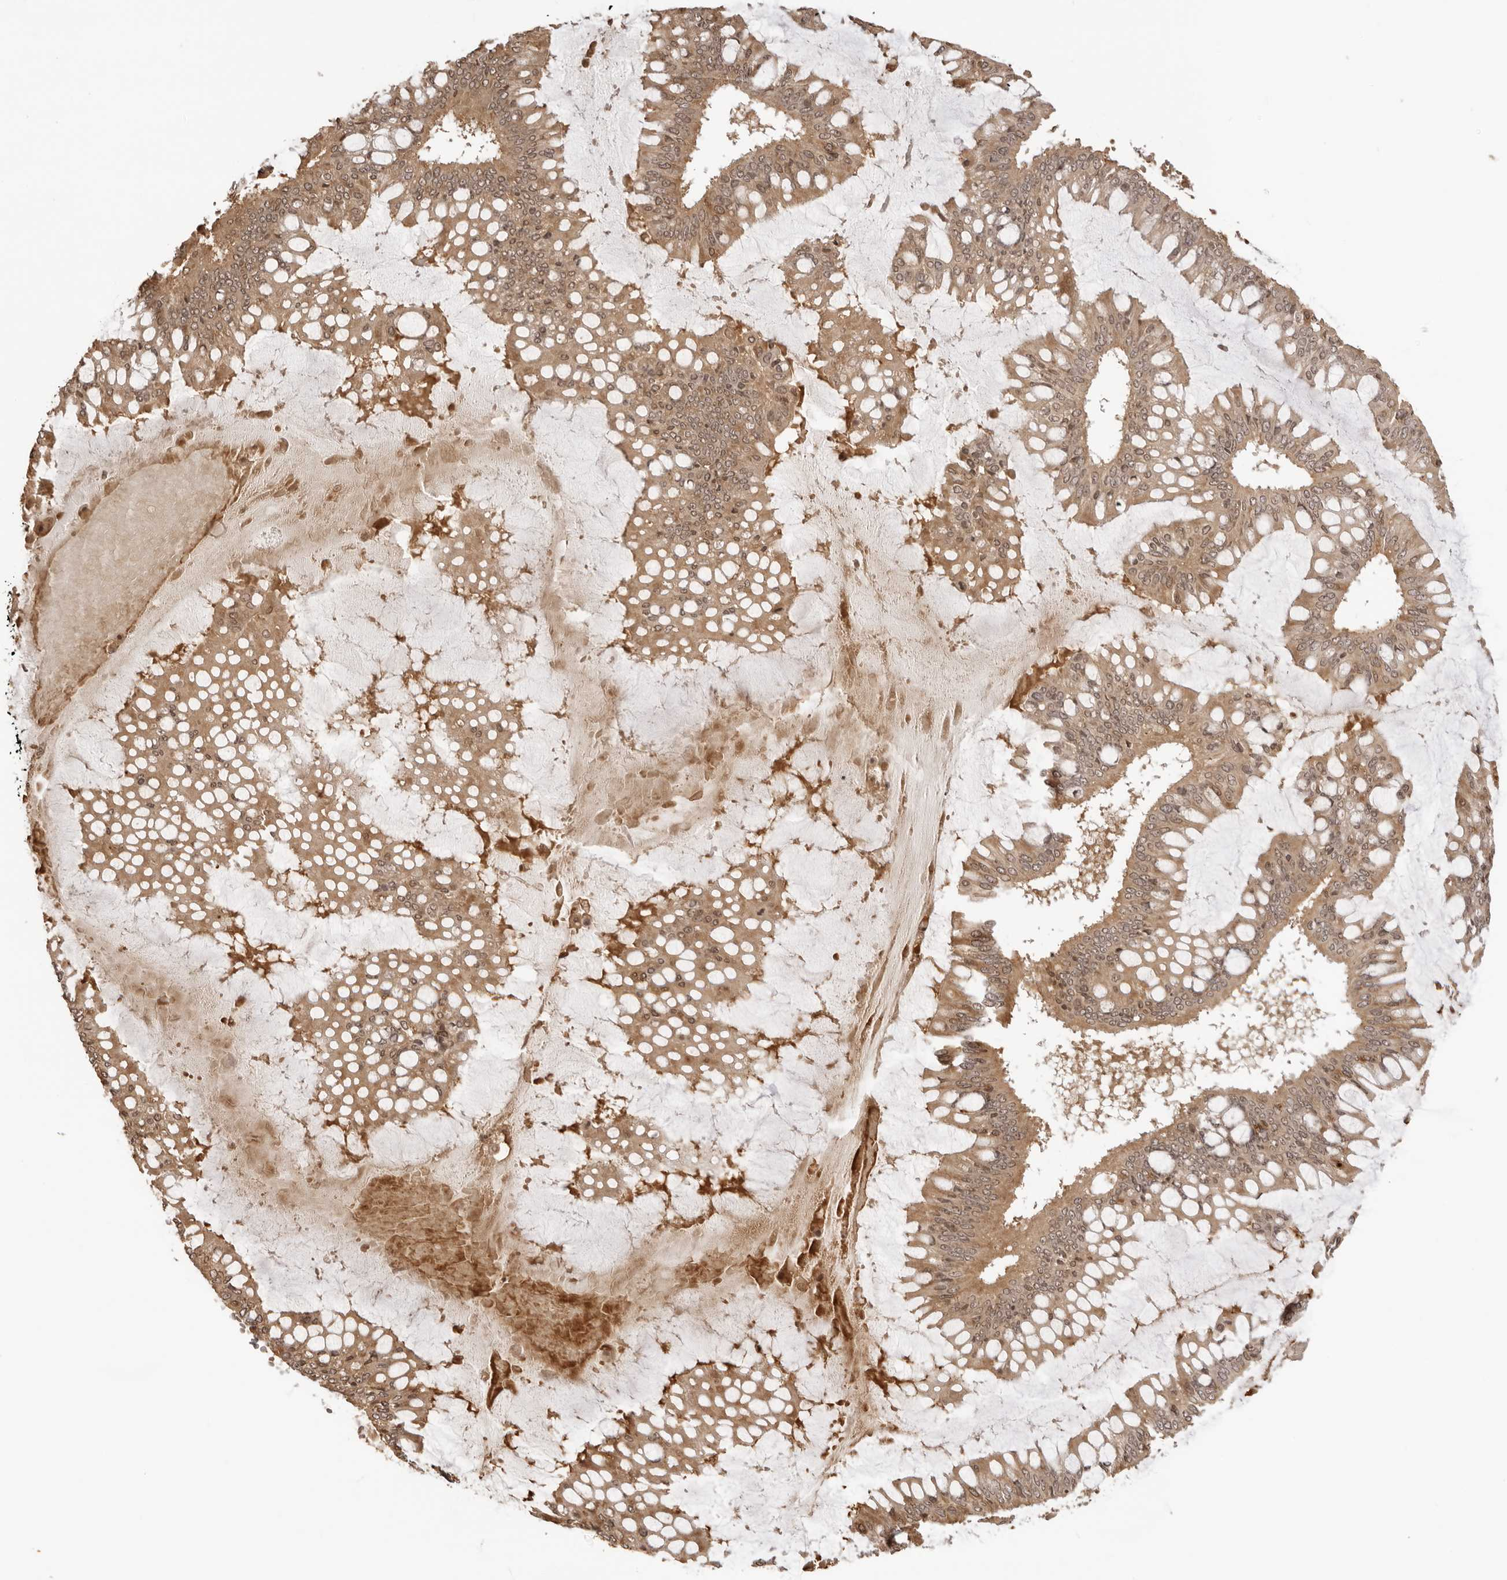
{"staining": {"intensity": "moderate", "quantity": ">75%", "location": "cytoplasmic/membranous"}, "tissue": "ovarian cancer", "cell_type": "Tumor cells", "image_type": "cancer", "snomed": [{"axis": "morphology", "description": "Cystadenocarcinoma, mucinous, NOS"}, {"axis": "topography", "description": "Ovary"}], "caption": "An image showing moderate cytoplasmic/membranous staining in approximately >75% of tumor cells in ovarian mucinous cystadenocarcinoma, as visualized by brown immunohistochemical staining.", "gene": "IKBKE", "patient": {"sex": "female", "age": 73}}